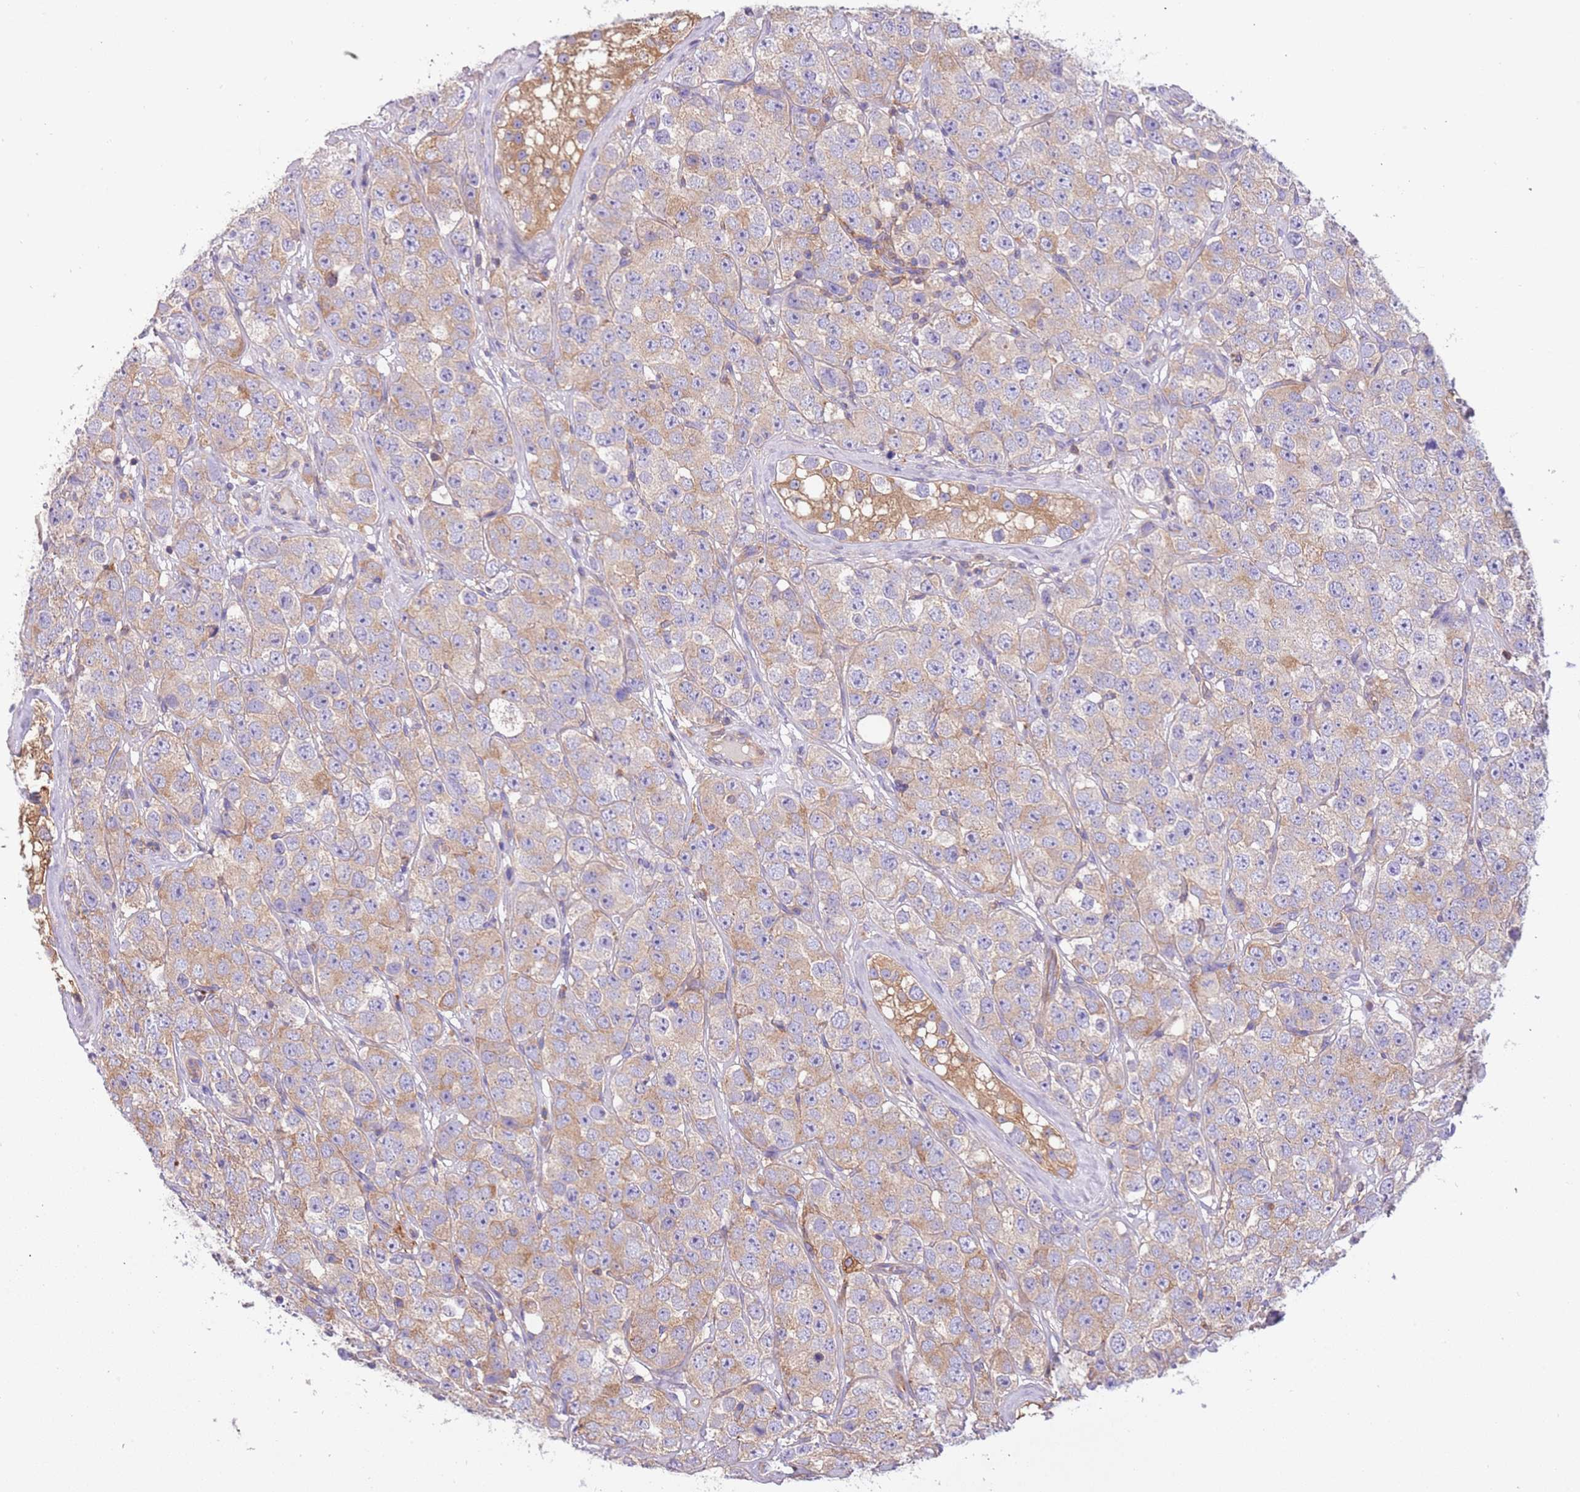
{"staining": {"intensity": "weak", "quantity": "25%-75%", "location": "cytoplasmic/membranous"}, "tissue": "testis cancer", "cell_type": "Tumor cells", "image_type": "cancer", "snomed": [{"axis": "morphology", "description": "Seminoma, NOS"}, {"axis": "topography", "description": "Testis"}], "caption": "Testis cancer (seminoma) stained with a protein marker shows weak staining in tumor cells.", "gene": "NAALADL1", "patient": {"sex": "male", "age": 28}}